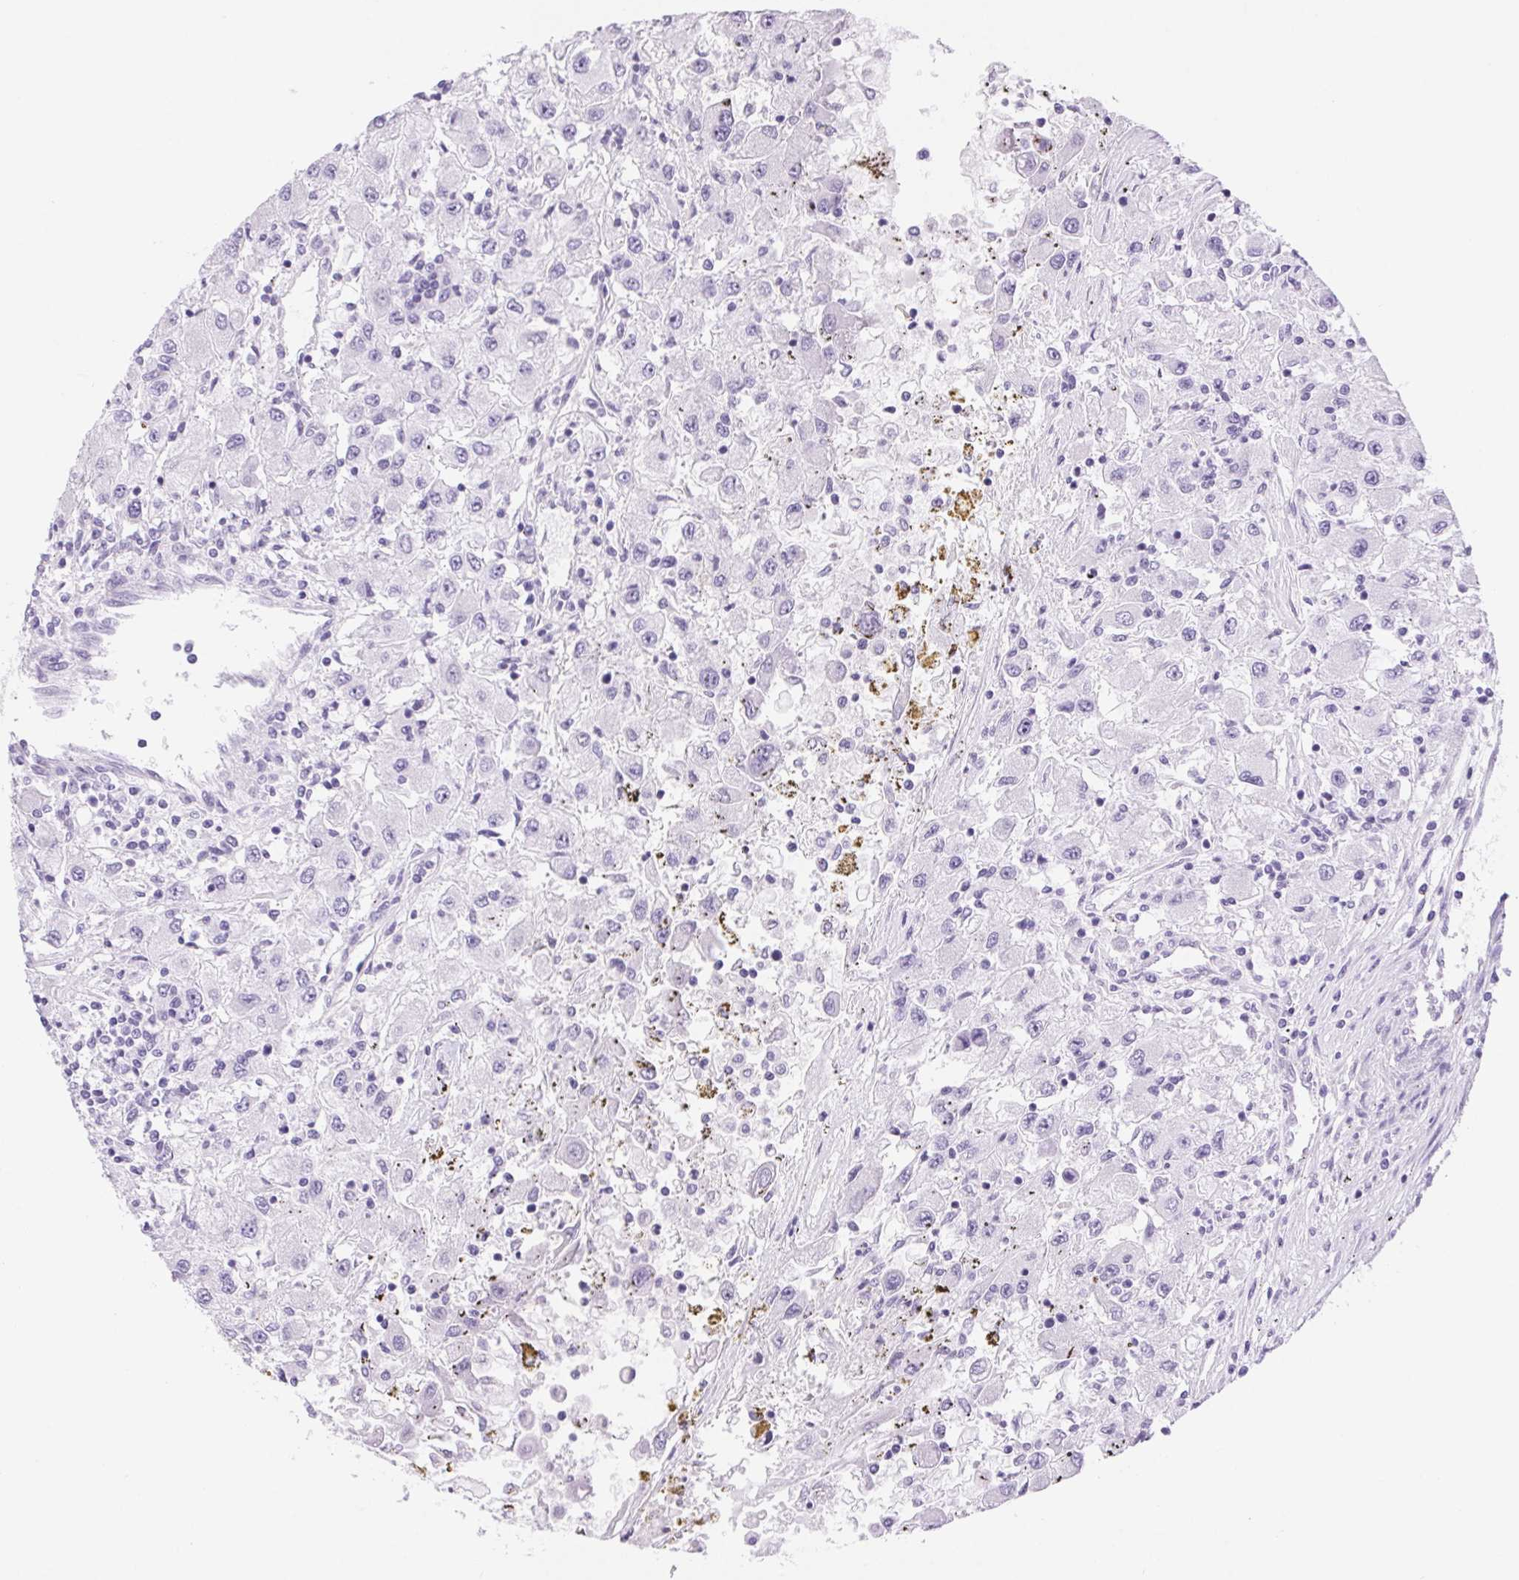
{"staining": {"intensity": "negative", "quantity": "none", "location": "none"}, "tissue": "renal cancer", "cell_type": "Tumor cells", "image_type": "cancer", "snomed": [{"axis": "morphology", "description": "Adenocarcinoma, NOS"}, {"axis": "topography", "description": "Kidney"}], "caption": "Renal adenocarcinoma stained for a protein using immunohistochemistry (IHC) shows no positivity tumor cells.", "gene": "SERPINB3", "patient": {"sex": "female", "age": 67}}